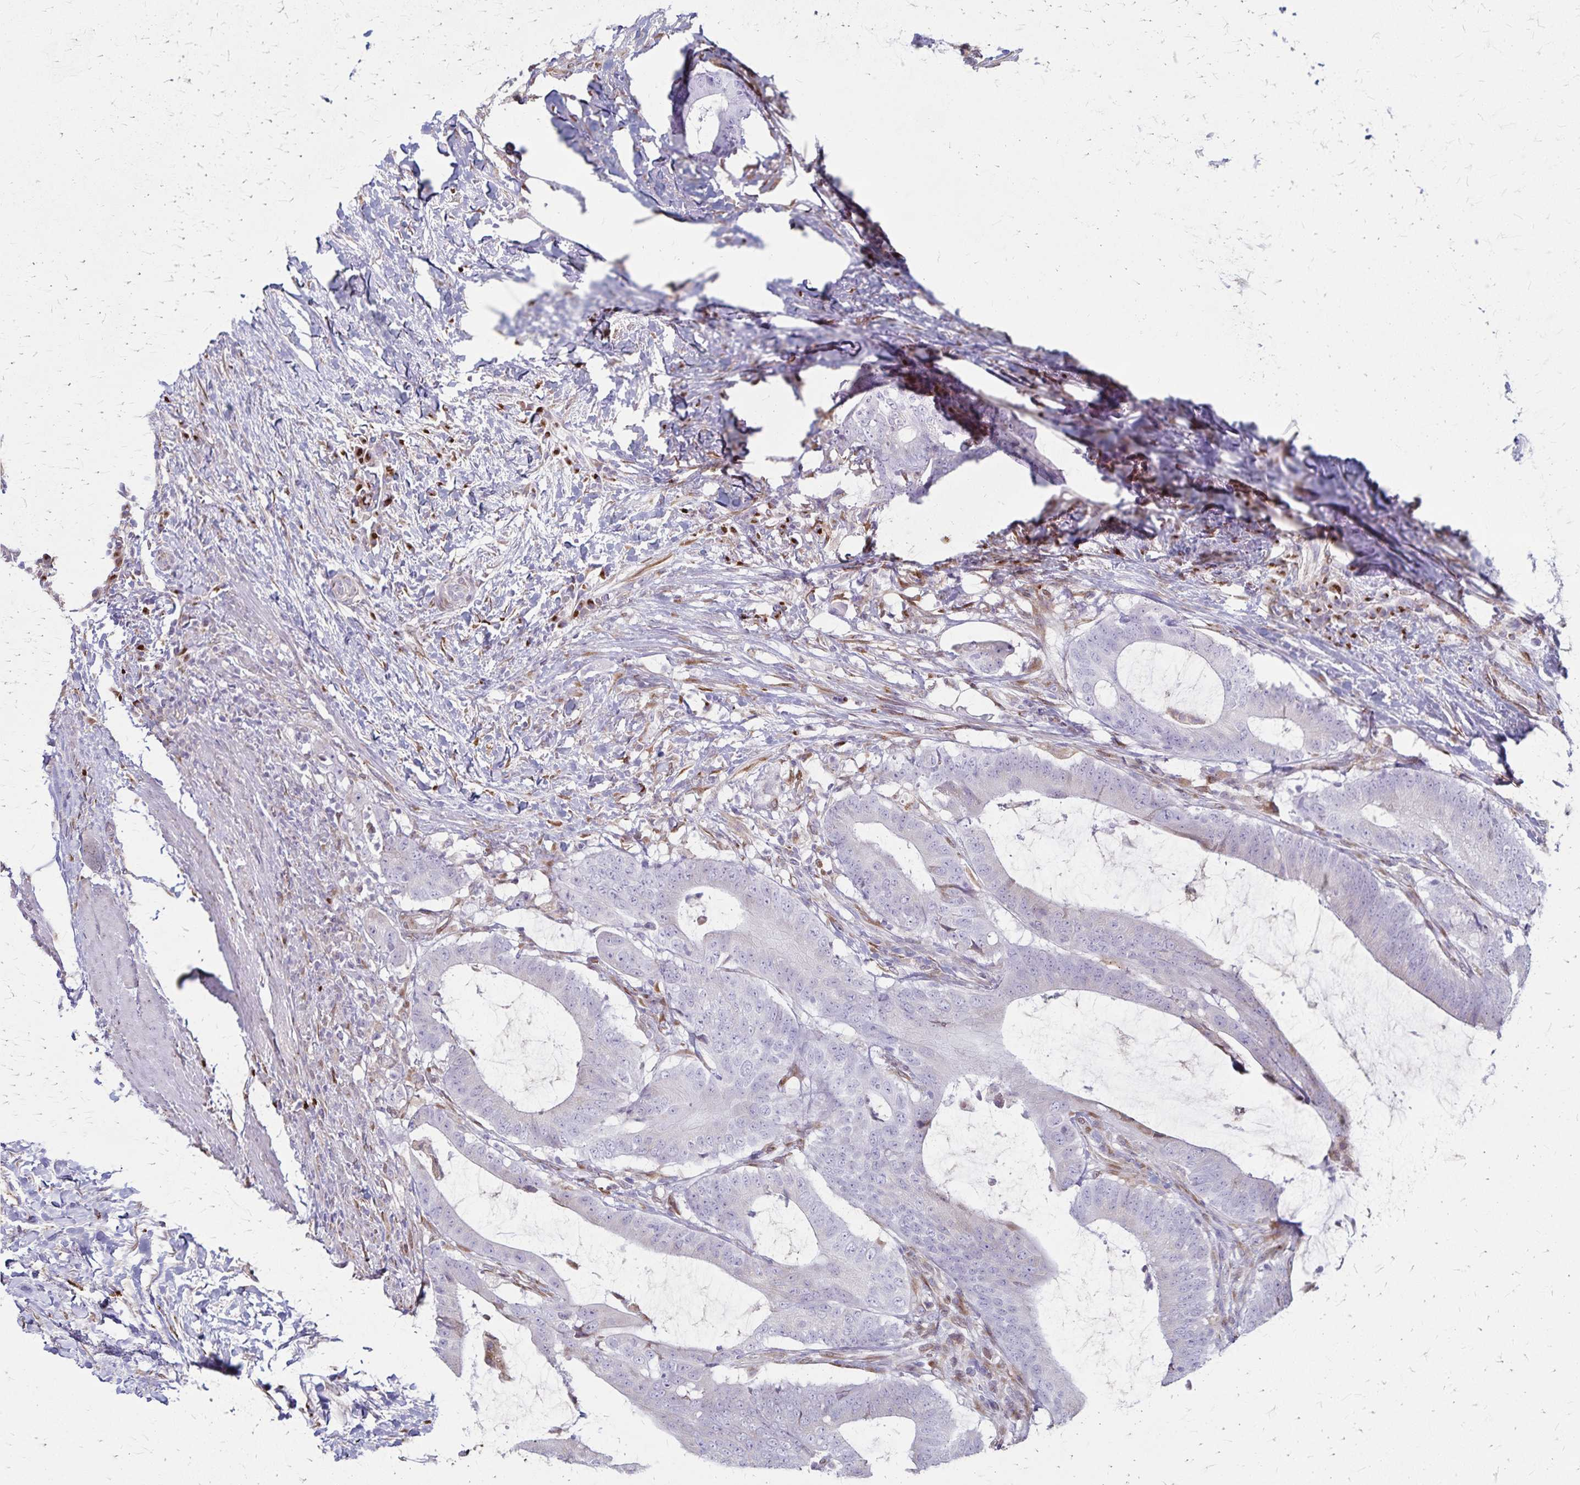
{"staining": {"intensity": "negative", "quantity": "none", "location": "none"}, "tissue": "colorectal cancer", "cell_type": "Tumor cells", "image_type": "cancer", "snomed": [{"axis": "morphology", "description": "Adenocarcinoma, NOS"}, {"axis": "topography", "description": "Colon"}], "caption": "The micrograph displays no staining of tumor cells in colorectal cancer.", "gene": "MCFD2", "patient": {"sex": "female", "age": 43}}